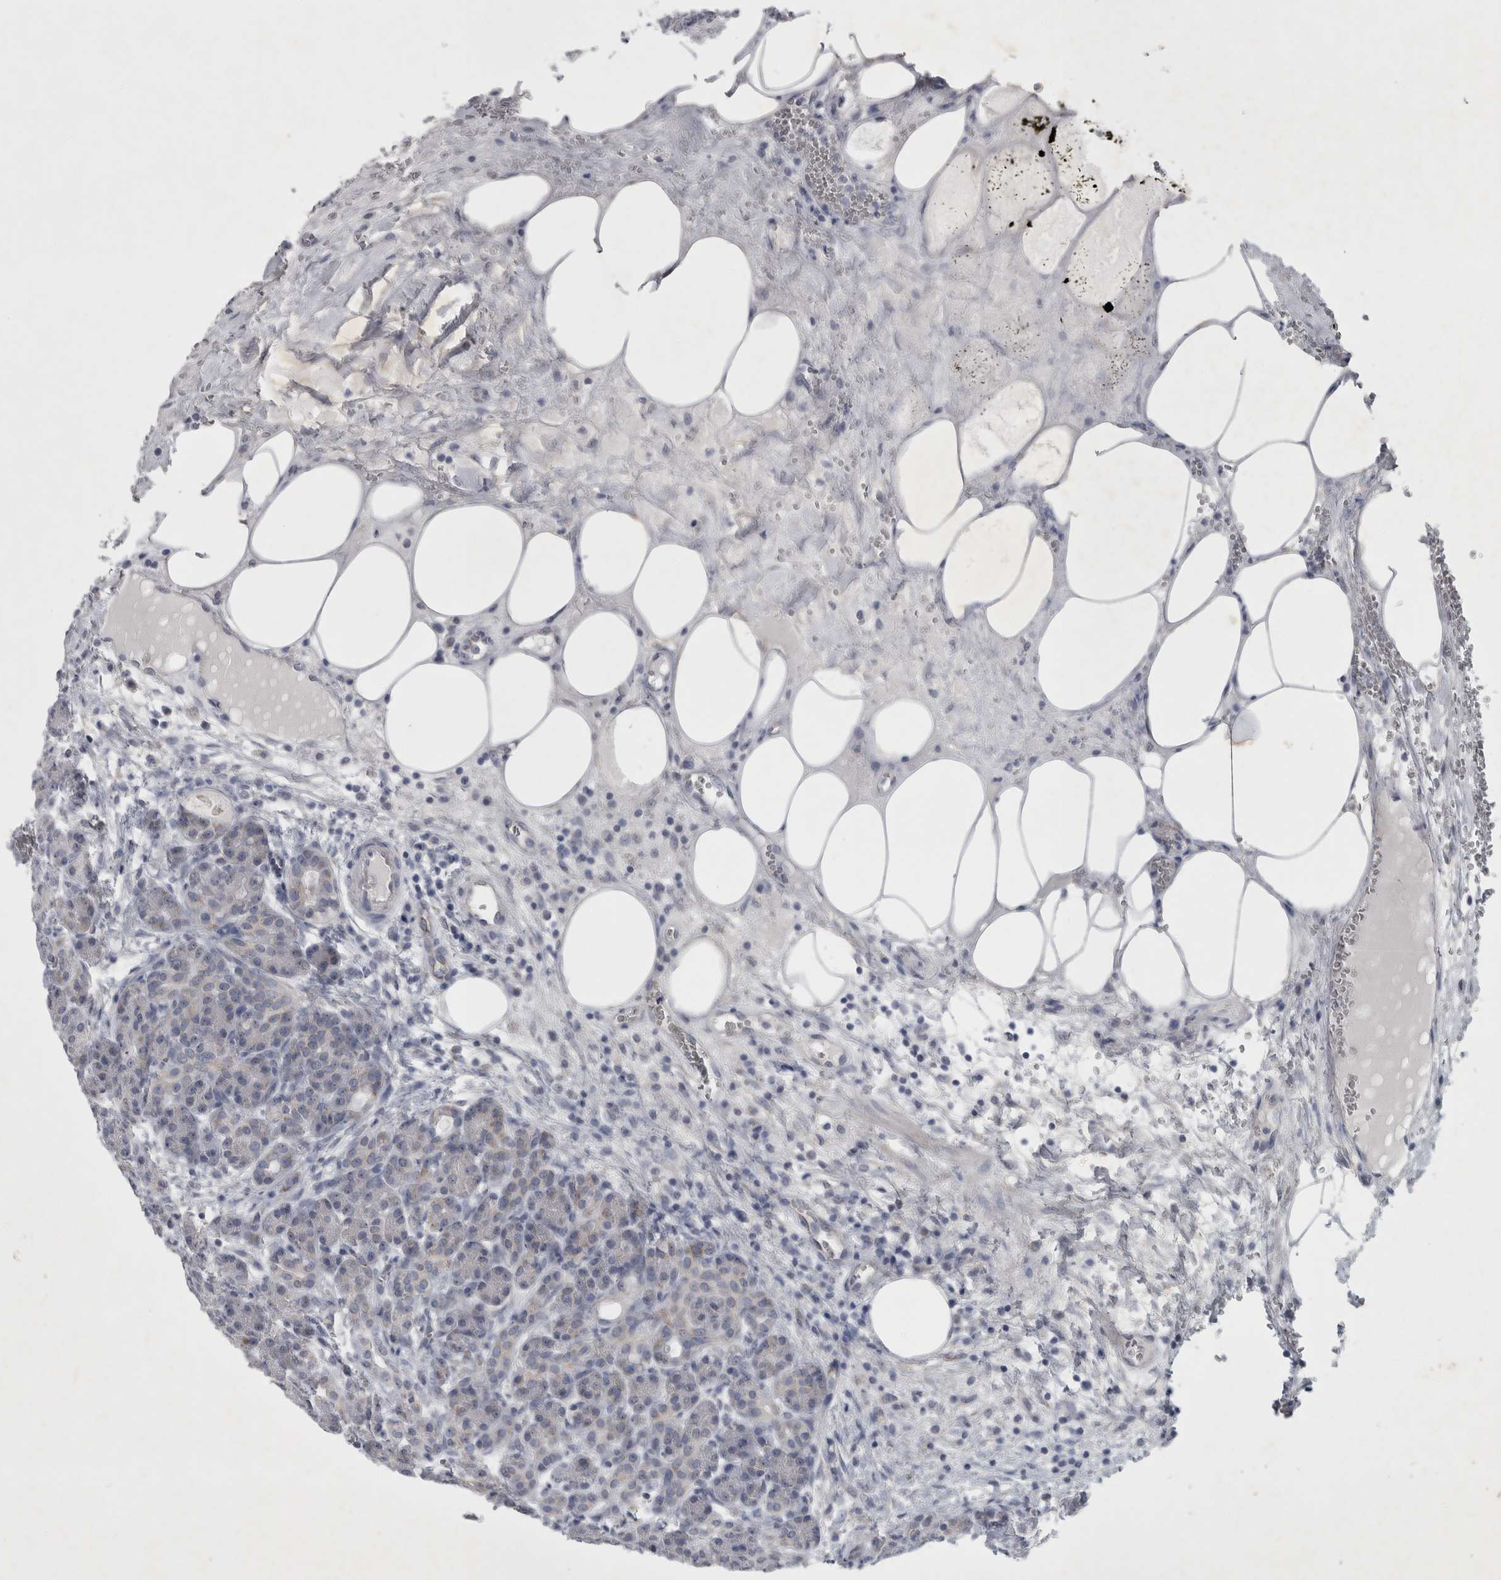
{"staining": {"intensity": "moderate", "quantity": ">75%", "location": "cytoplasmic/membranous"}, "tissue": "pancreas", "cell_type": "Exocrine glandular cells", "image_type": "normal", "snomed": [{"axis": "morphology", "description": "Normal tissue, NOS"}, {"axis": "topography", "description": "Pancreas"}], "caption": "Immunohistochemistry (IHC) photomicrograph of normal human pancreas stained for a protein (brown), which displays medium levels of moderate cytoplasmic/membranous staining in about >75% of exocrine glandular cells.", "gene": "FXYD7", "patient": {"sex": "male", "age": 63}}